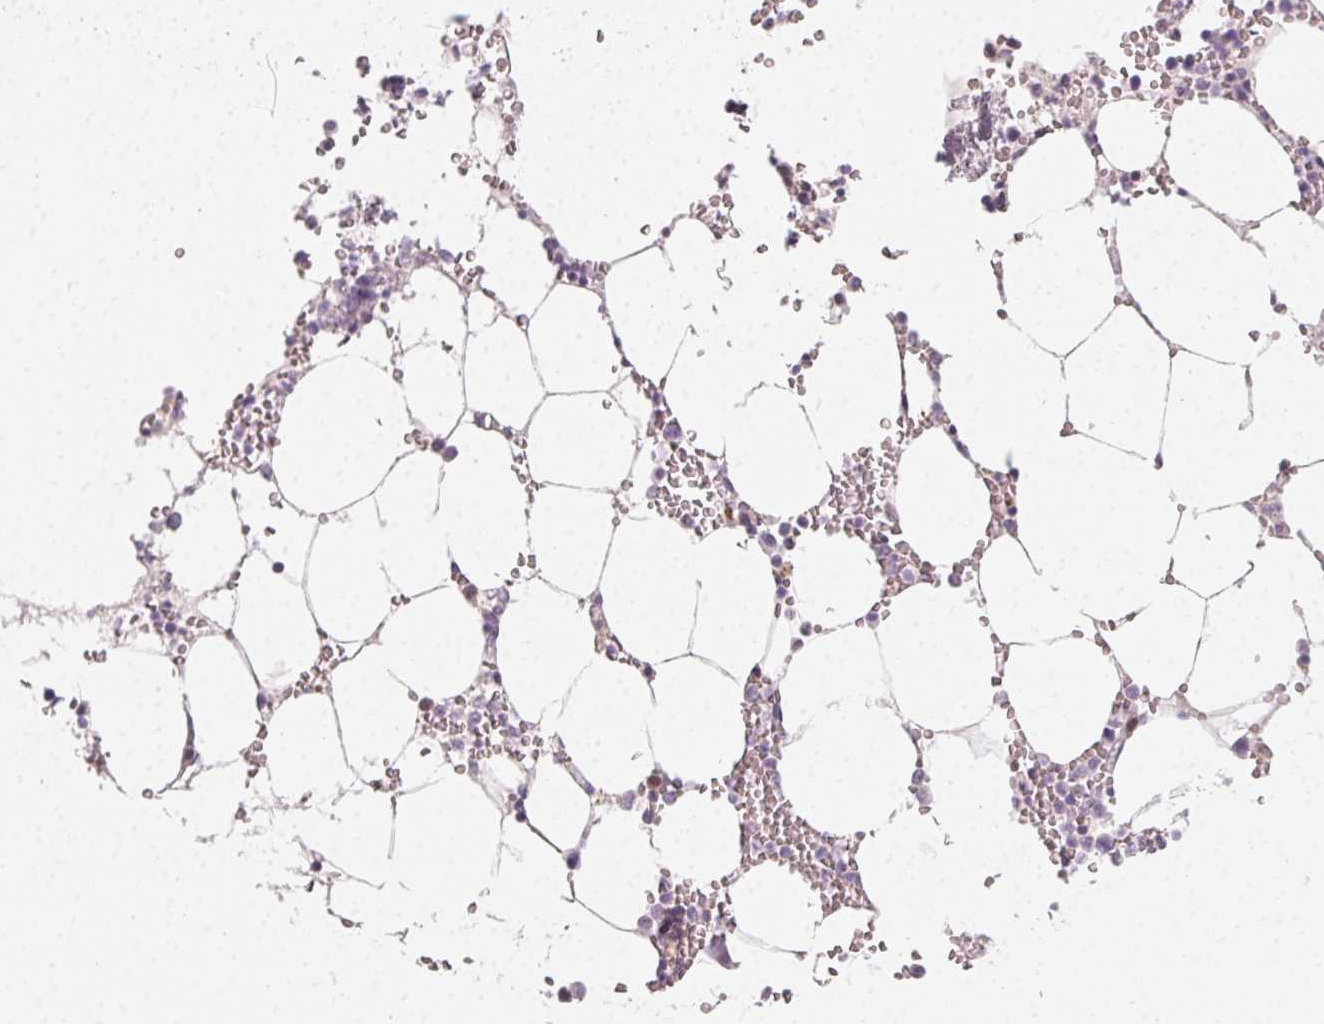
{"staining": {"intensity": "negative", "quantity": "none", "location": "none"}, "tissue": "bone marrow", "cell_type": "Hematopoietic cells", "image_type": "normal", "snomed": [{"axis": "morphology", "description": "Normal tissue, NOS"}, {"axis": "topography", "description": "Bone marrow"}], "caption": "Protein analysis of unremarkable bone marrow shows no significant staining in hematopoietic cells. Nuclei are stained in blue.", "gene": "CCDC96", "patient": {"sex": "male", "age": 54}}